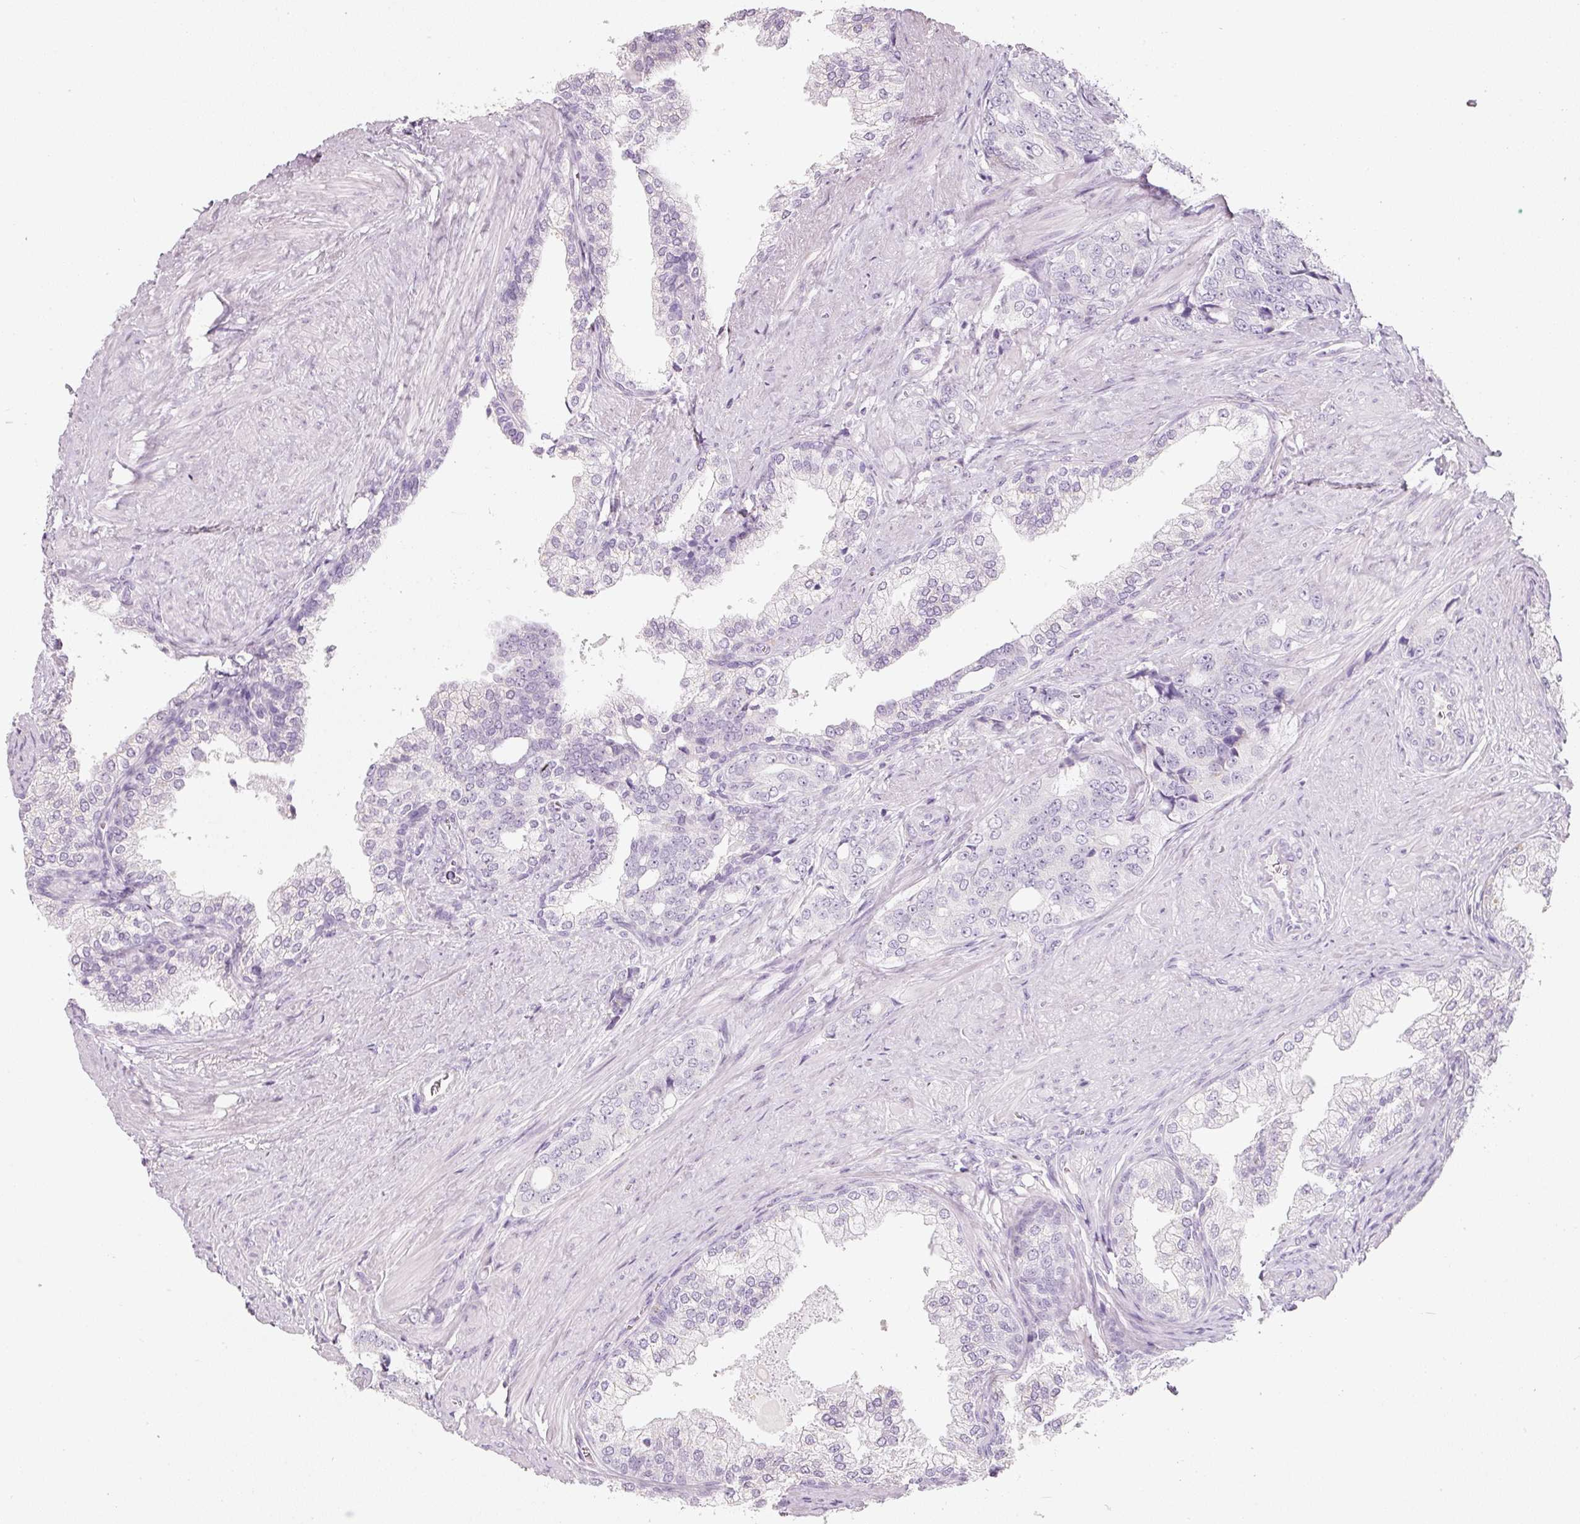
{"staining": {"intensity": "negative", "quantity": "none", "location": "none"}, "tissue": "prostate cancer", "cell_type": "Tumor cells", "image_type": "cancer", "snomed": [{"axis": "morphology", "description": "Adenocarcinoma, High grade"}, {"axis": "topography", "description": "Prostate"}], "caption": "Immunohistochemical staining of prostate cancer displays no significant expression in tumor cells. Brightfield microscopy of immunohistochemistry (IHC) stained with DAB (3,3'-diaminobenzidine) (brown) and hematoxylin (blue), captured at high magnification.", "gene": "ENSG00000206549", "patient": {"sex": "male", "age": 67}}